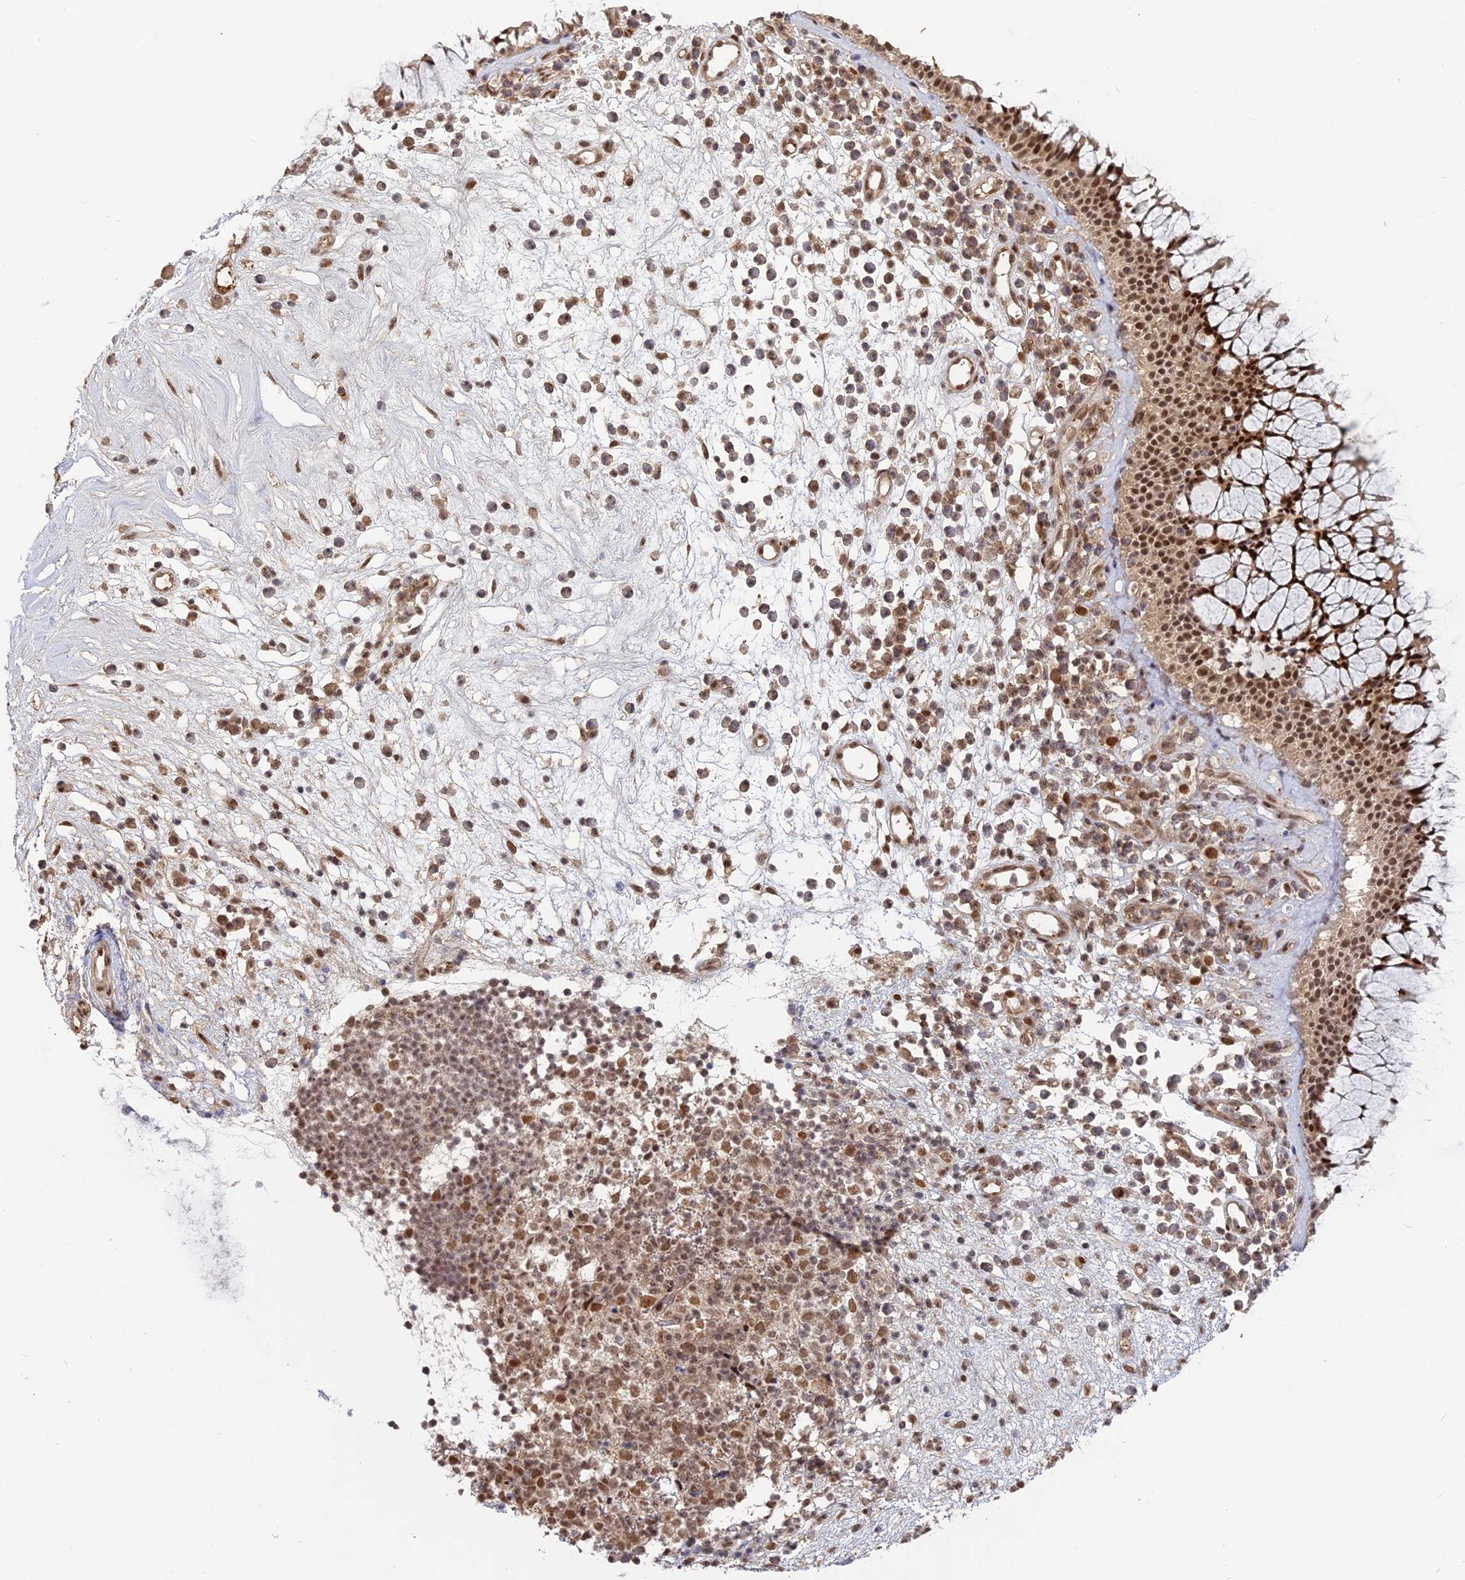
{"staining": {"intensity": "moderate", "quantity": ">75%", "location": "nuclear"}, "tissue": "nasopharynx", "cell_type": "Respiratory epithelial cells", "image_type": "normal", "snomed": [{"axis": "morphology", "description": "Normal tissue, NOS"}, {"axis": "morphology", "description": "Inflammation, NOS"}, {"axis": "topography", "description": "Nasopharynx"}], "caption": "Protein analysis of normal nasopharynx displays moderate nuclear positivity in approximately >75% of respiratory epithelial cells. Nuclei are stained in blue.", "gene": "PKIG", "patient": {"sex": "male", "age": 70}}